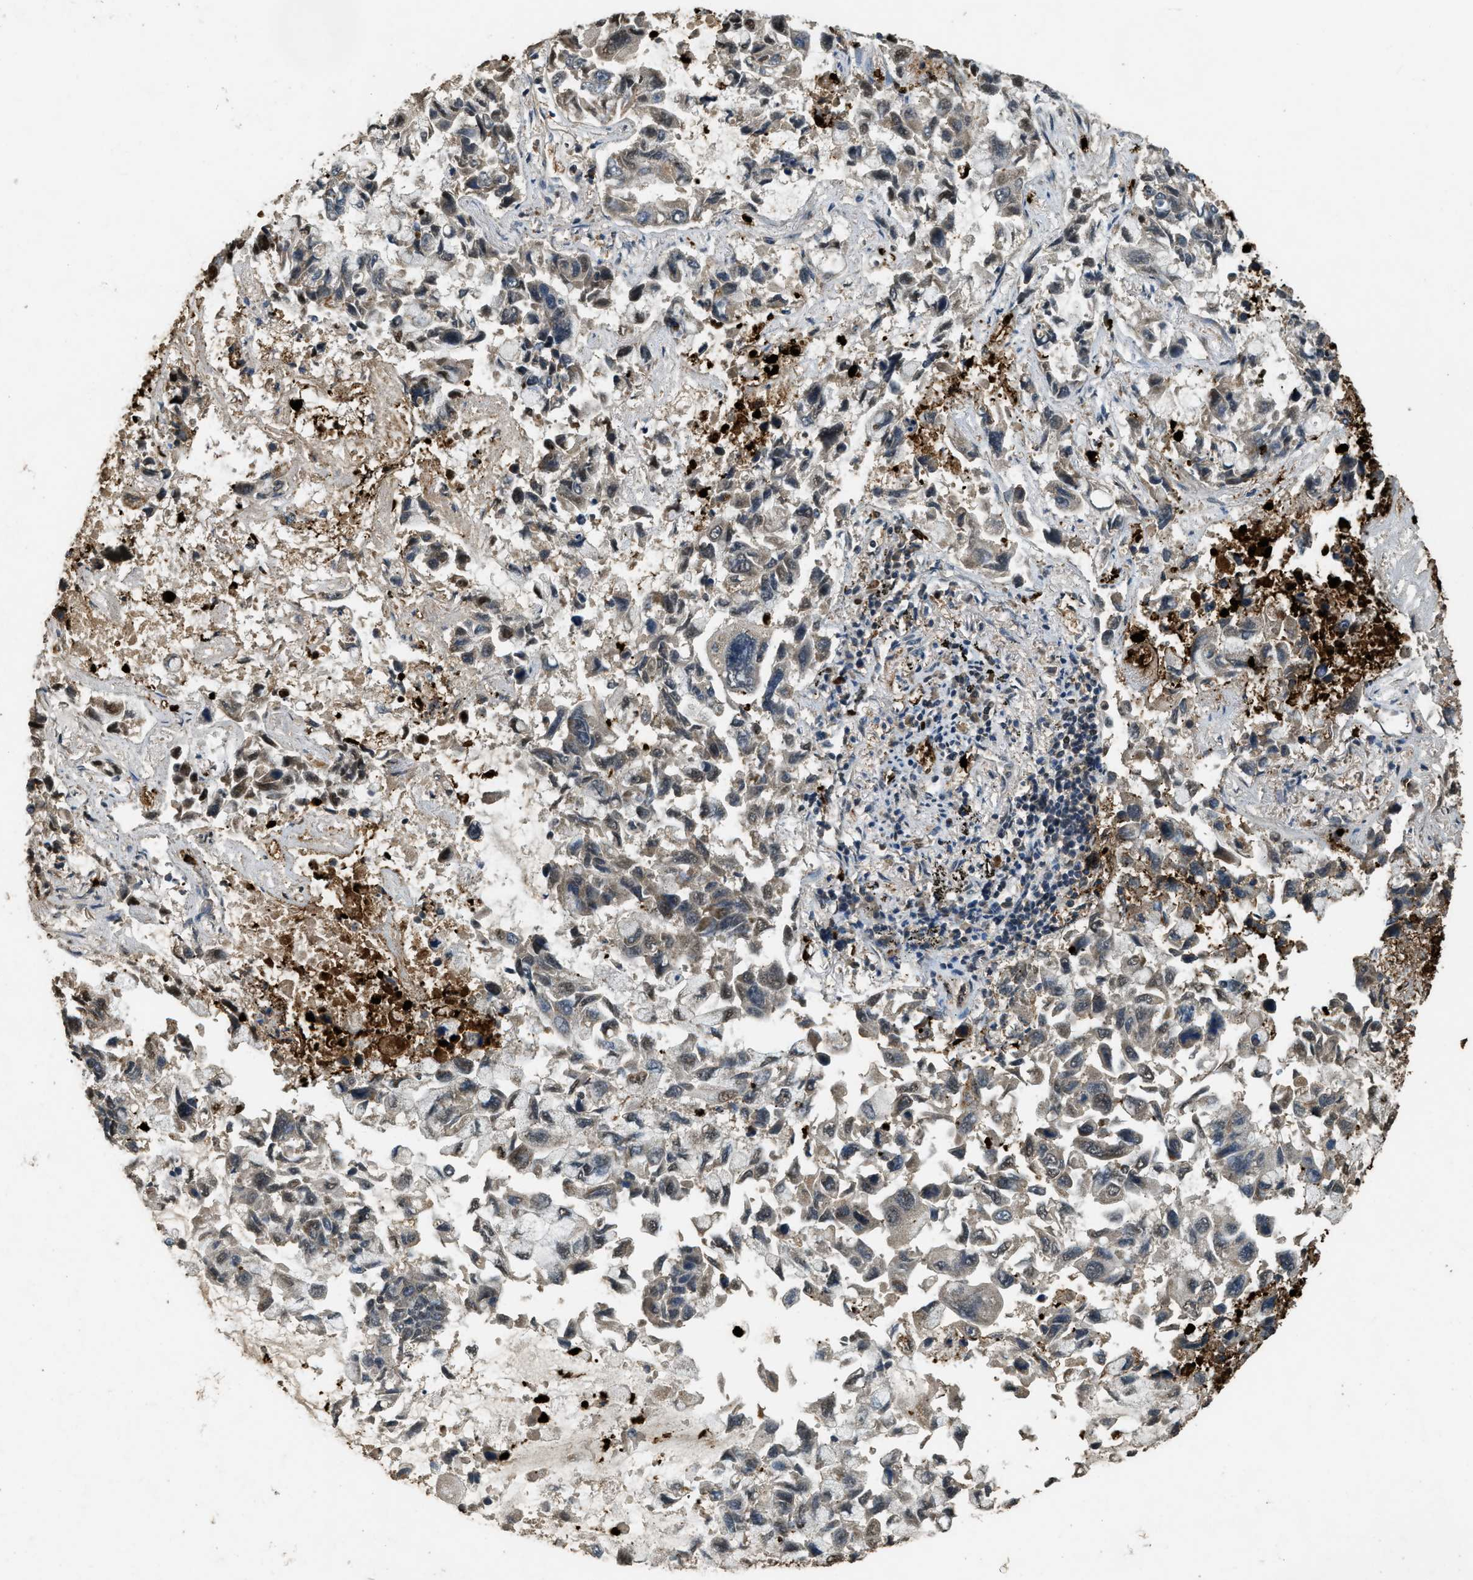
{"staining": {"intensity": "negative", "quantity": "none", "location": "none"}, "tissue": "lung cancer", "cell_type": "Tumor cells", "image_type": "cancer", "snomed": [{"axis": "morphology", "description": "Adenocarcinoma, NOS"}, {"axis": "topography", "description": "Lung"}], "caption": "Immunohistochemical staining of lung cancer demonstrates no significant expression in tumor cells.", "gene": "RNF141", "patient": {"sex": "male", "age": 64}}